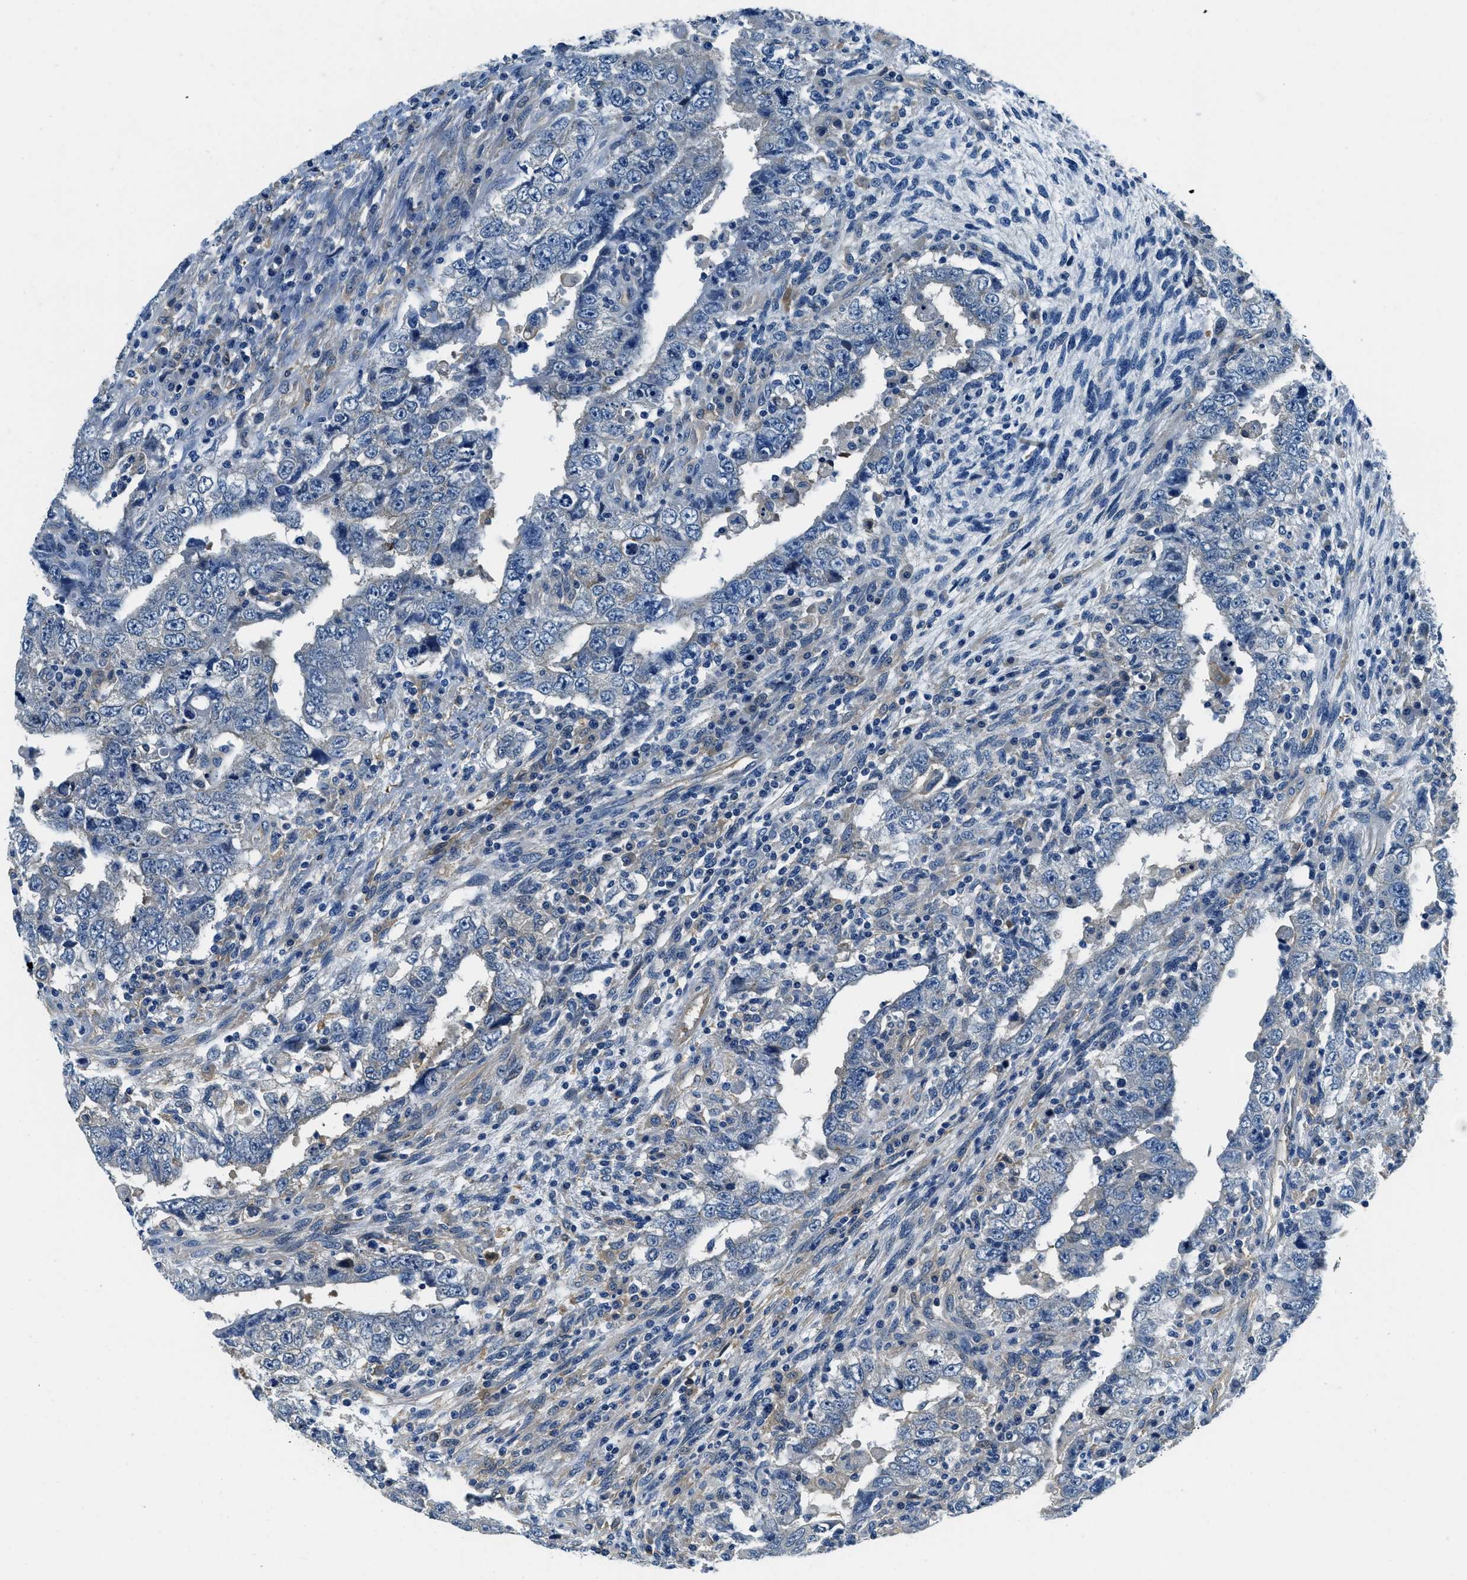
{"staining": {"intensity": "weak", "quantity": "<25%", "location": "cytoplasmic/membranous"}, "tissue": "testis cancer", "cell_type": "Tumor cells", "image_type": "cancer", "snomed": [{"axis": "morphology", "description": "Carcinoma, Embryonal, NOS"}, {"axis": "topography", "description": "Testis"}], "caption": "Tumor cells are negative for brown protein staining in testis cancer (embryonal carcinoma).", "gene": "TWF1", "patient": {"sex": "male", "age": 26}}